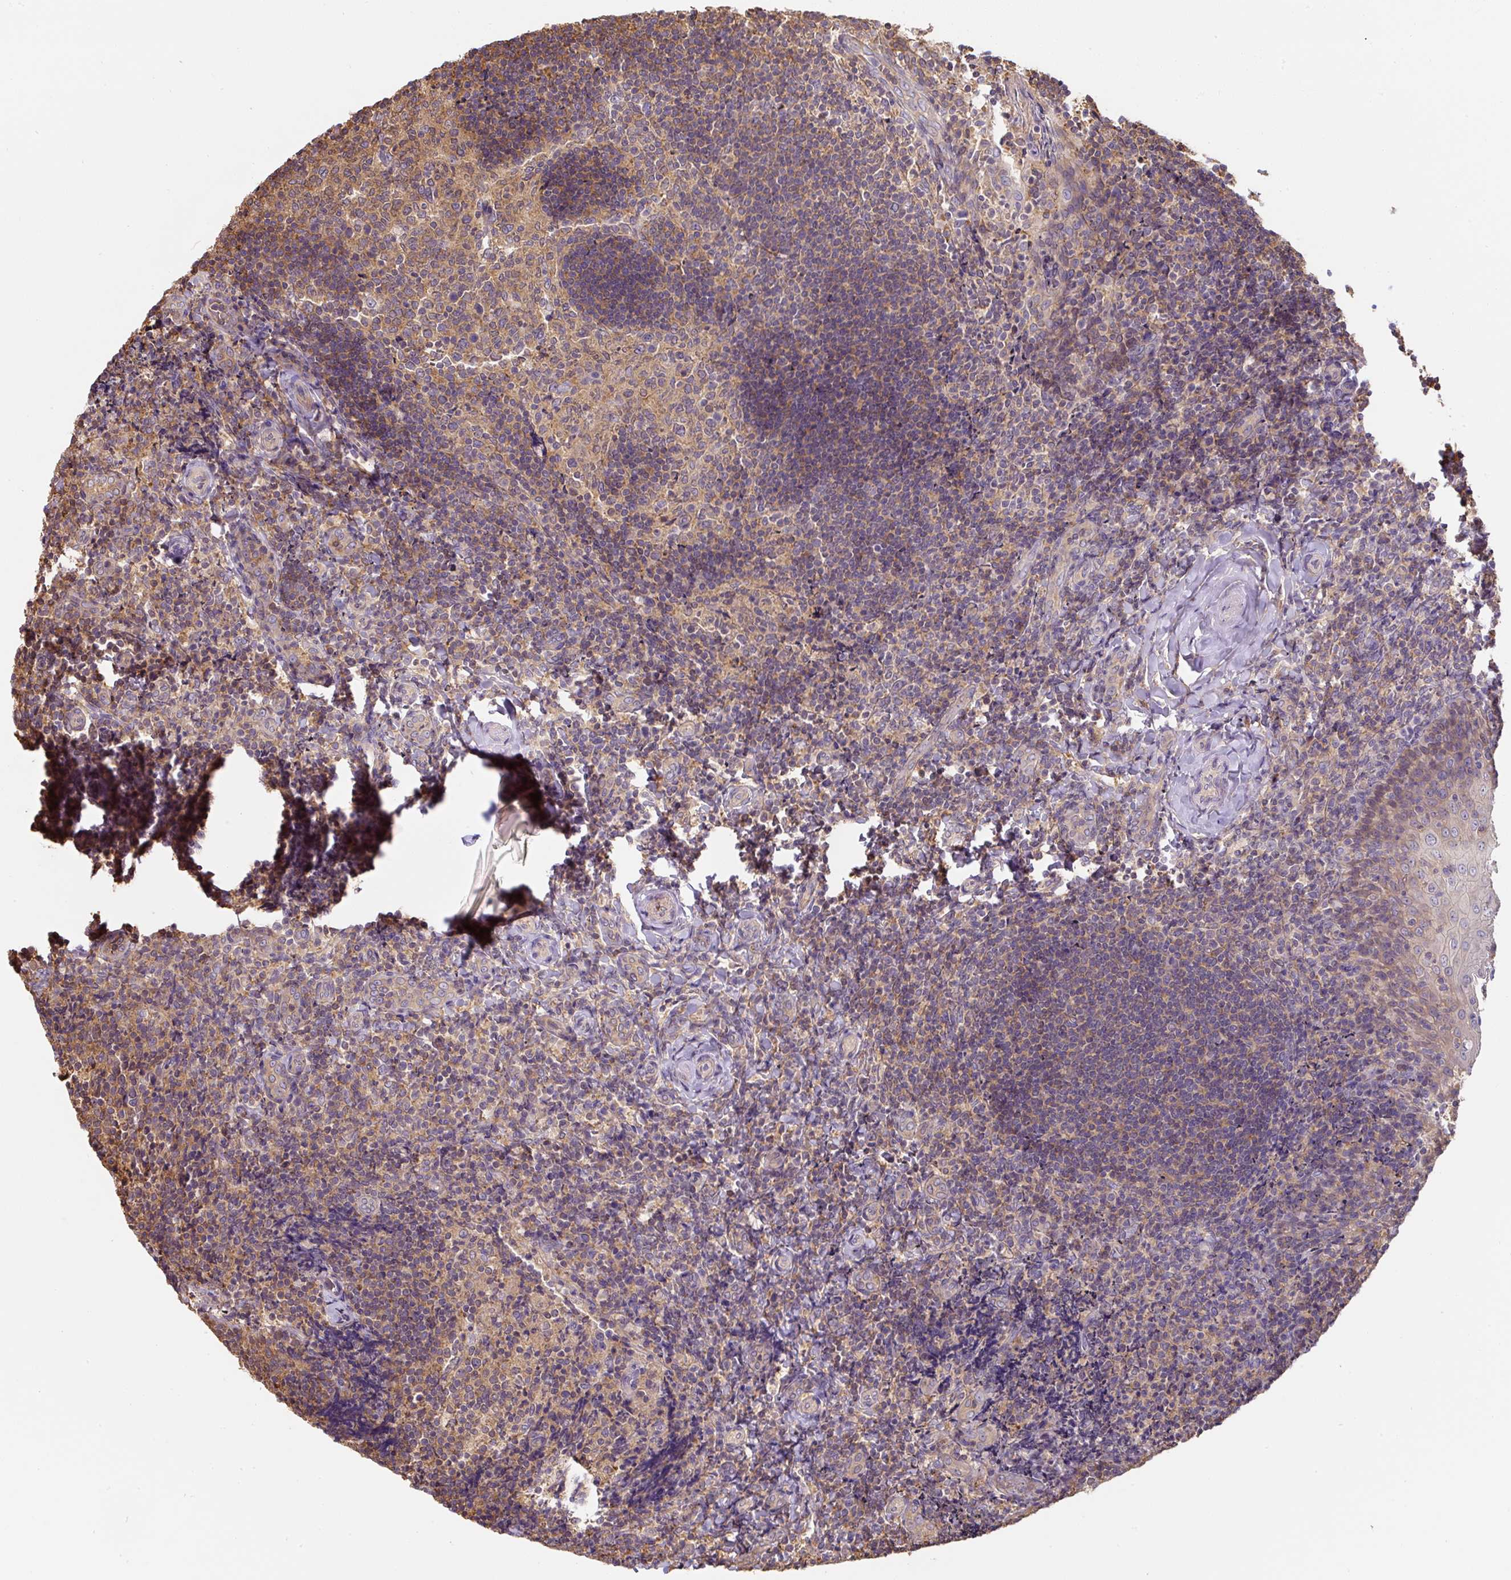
{"staining": {"intensity": "moderate", "quantity": ">75%", "location": "cytoplasmic/membranous"}, "tissue": "tonsil", "cell_type": "Germinal center cells", "image_type": "normal", "snomed": [{"axis": "morphology", "description": "Normal tissue, NOS"}, {"axis": "topography", "description": "Tonsil"}], "caption": "This histopathology image reveals benign tonsil stained with IHC to label a protein in brown. The cytoplasmic/membranous of germinal center cells show moderate positivity for the protein. Nuclei are counter-stained blue.", "gene": "ST13", "patient": {"sex": "female", "age": 10}}